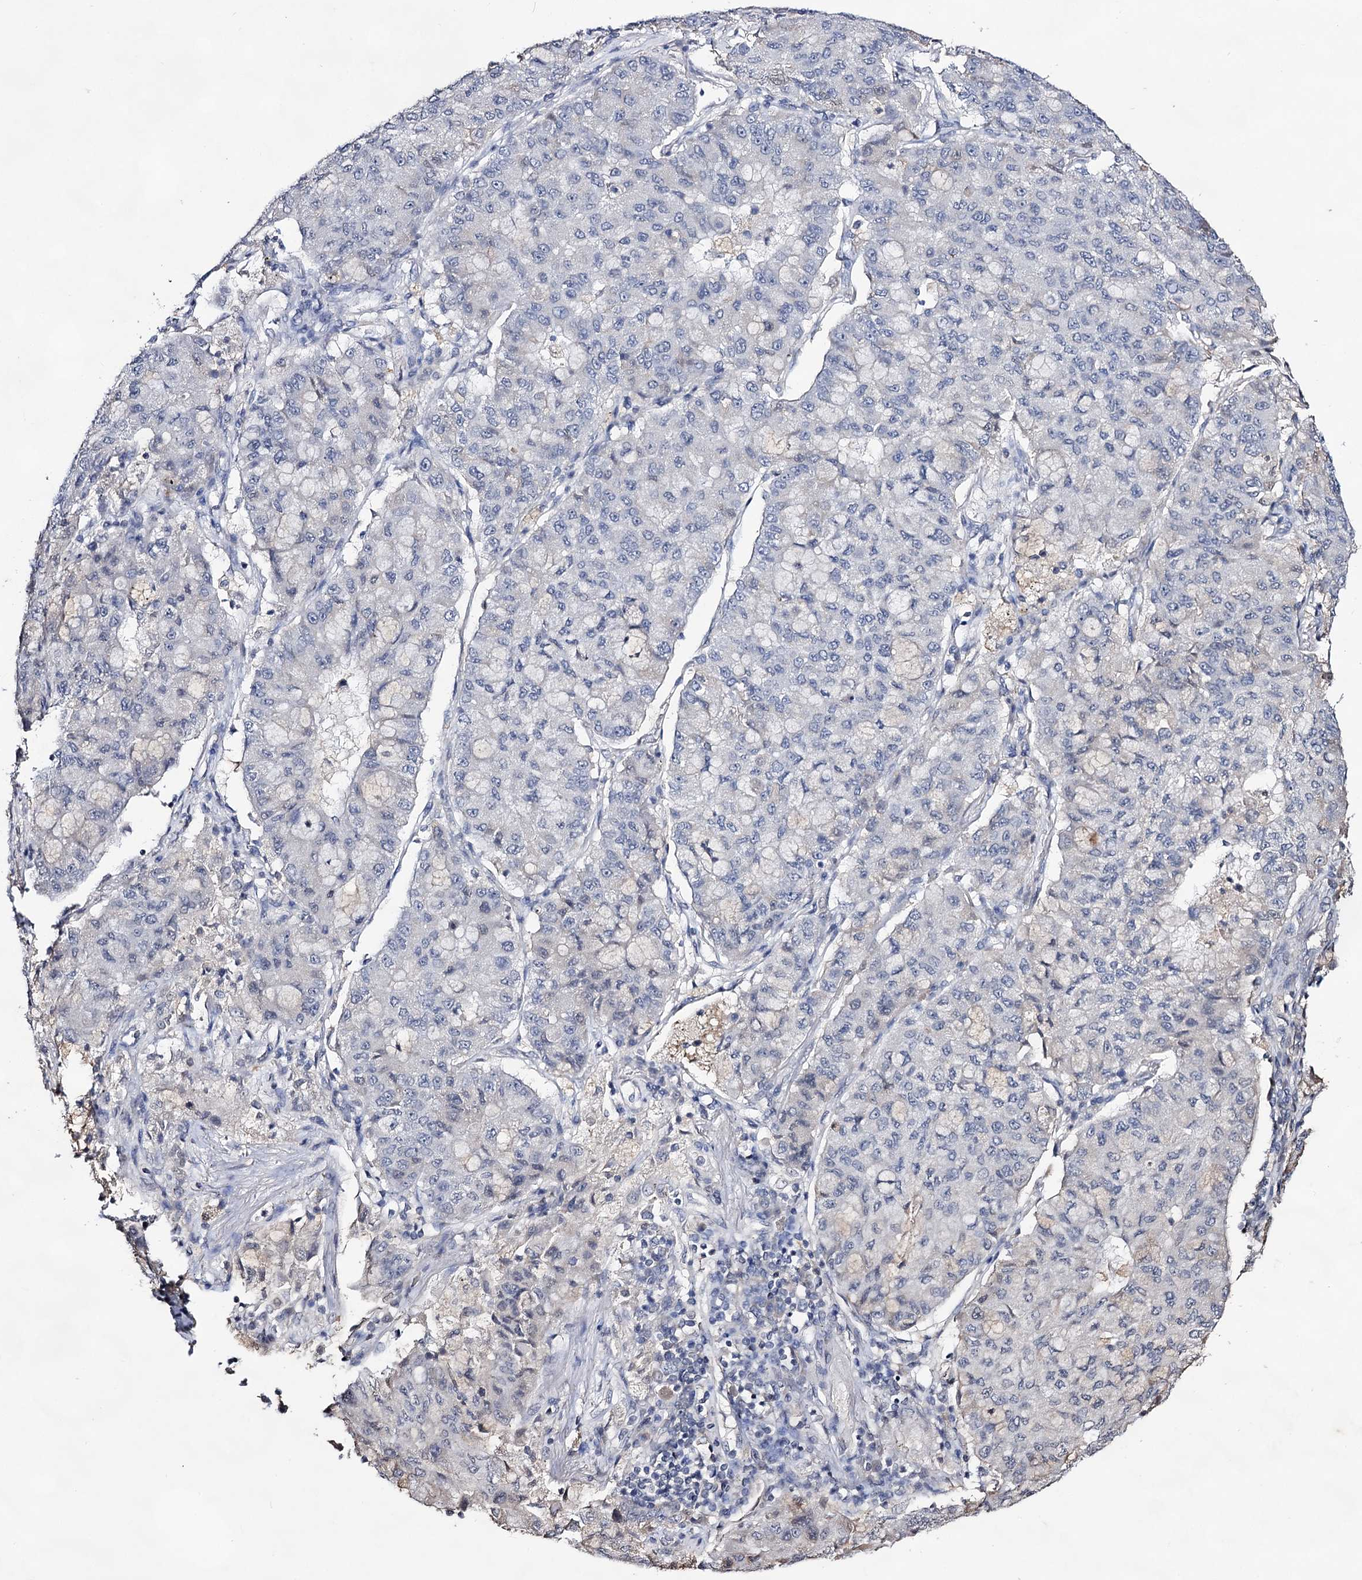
{"staining": {"intensity": "negative", "quantity": "none", "location": "none"}, "tissue": "lung cancer", "cell_type": "Tumor cells", "image_type": "cancer", "snomed": [{"axis": "morphology", "description": "Squamous cell carcinoma, NOS"}, {"axis": "topography", "description": "Lung"}], "caption": "Immunohistochemistry histopathology image of neoplastic tissue: human lung squamous cell carcinoma stained with DAB (3,3'-diaminobenzidine) shows no significant protein positivity in tumor cells. (IHC, brightfield microscopy, high magnification).", "gene": "PLIN1", "patient": {"sex": "male", "age": 74}}